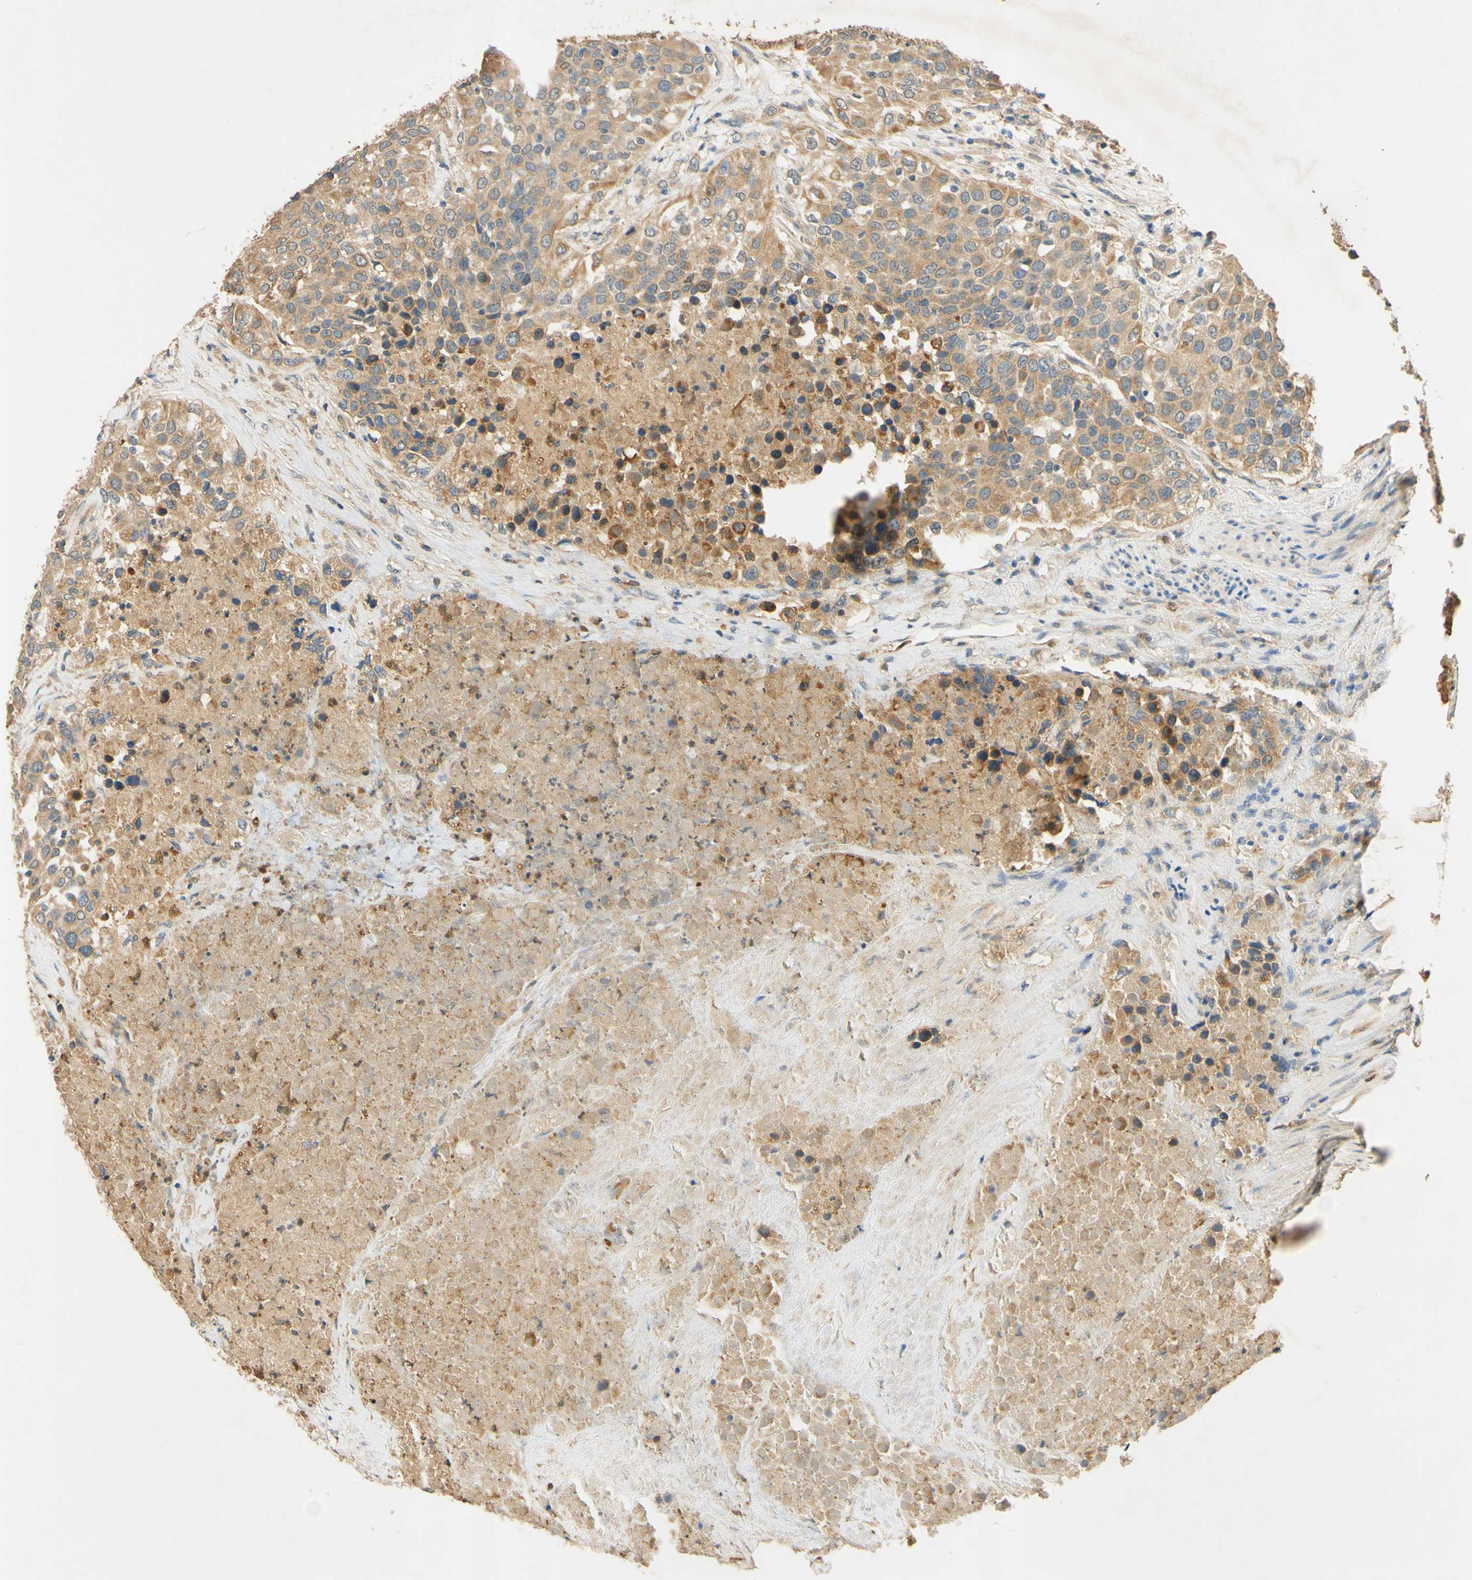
{"staining": {"intensity": "moderate", "quantity": ">75%", "location": "cytoplasmic/membranous"}, "tissue": "urothelial cancer", "cell_type": "Tumor cells", "image_type": "cancer", "snomed": [{"axis": "morphology", "description": "Urothelial carcinoma, High grade"}, {"axis": "topography", "description": "Urinary bladder"}], "caption": "Urothelial cancer tissue demonstrates moderate cytoplasmic/membranous expression in about >75% of tumor cells", "gene": "ENTREP2", "patient": {"sex": "female", "age": 80}}